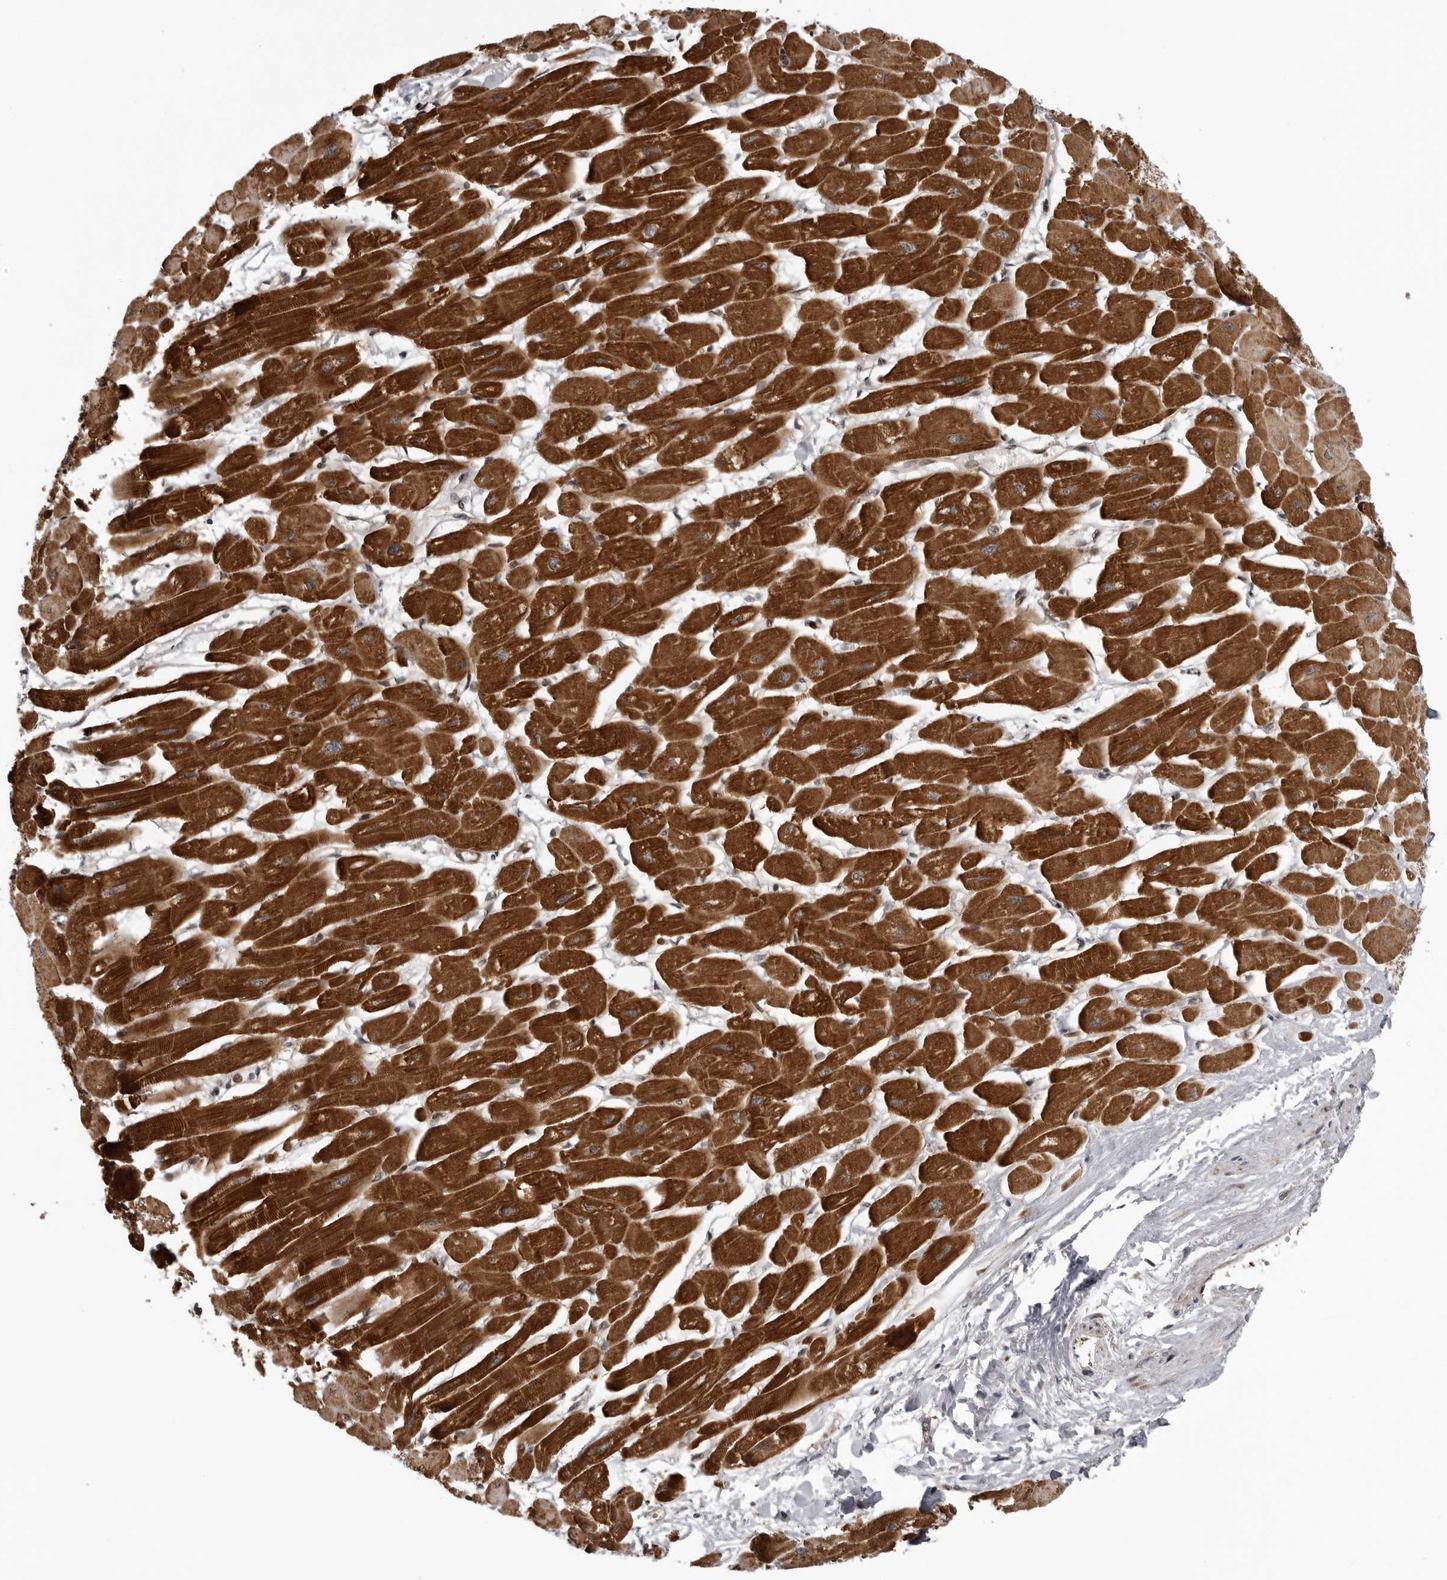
{"staining": {"intensity": "strong", "quantity": ">75%", "location": "cytoplasmic/membranous"}, "tissue": "heart muscle", "cell_type": "Cardiomyocytes", "image_type": "normal", "snomed": [{"axis": "morphology", "description": "Normal tissue, NOS"}, {"axis": "topography", "description": "Heart"}], "caption": "Heart muscle stained with IHC shows strong cytoplasmic/membranous expression in approximately >75% of cardiomyocytes. The staining was performed using DAB (3,3'-diaminobenzidine), with brown indicating positive protein expression. Nuclei are stained blue with hematoxylin.", "gene": "ABL1", "patient": {"sex": "female", "age": 54}}